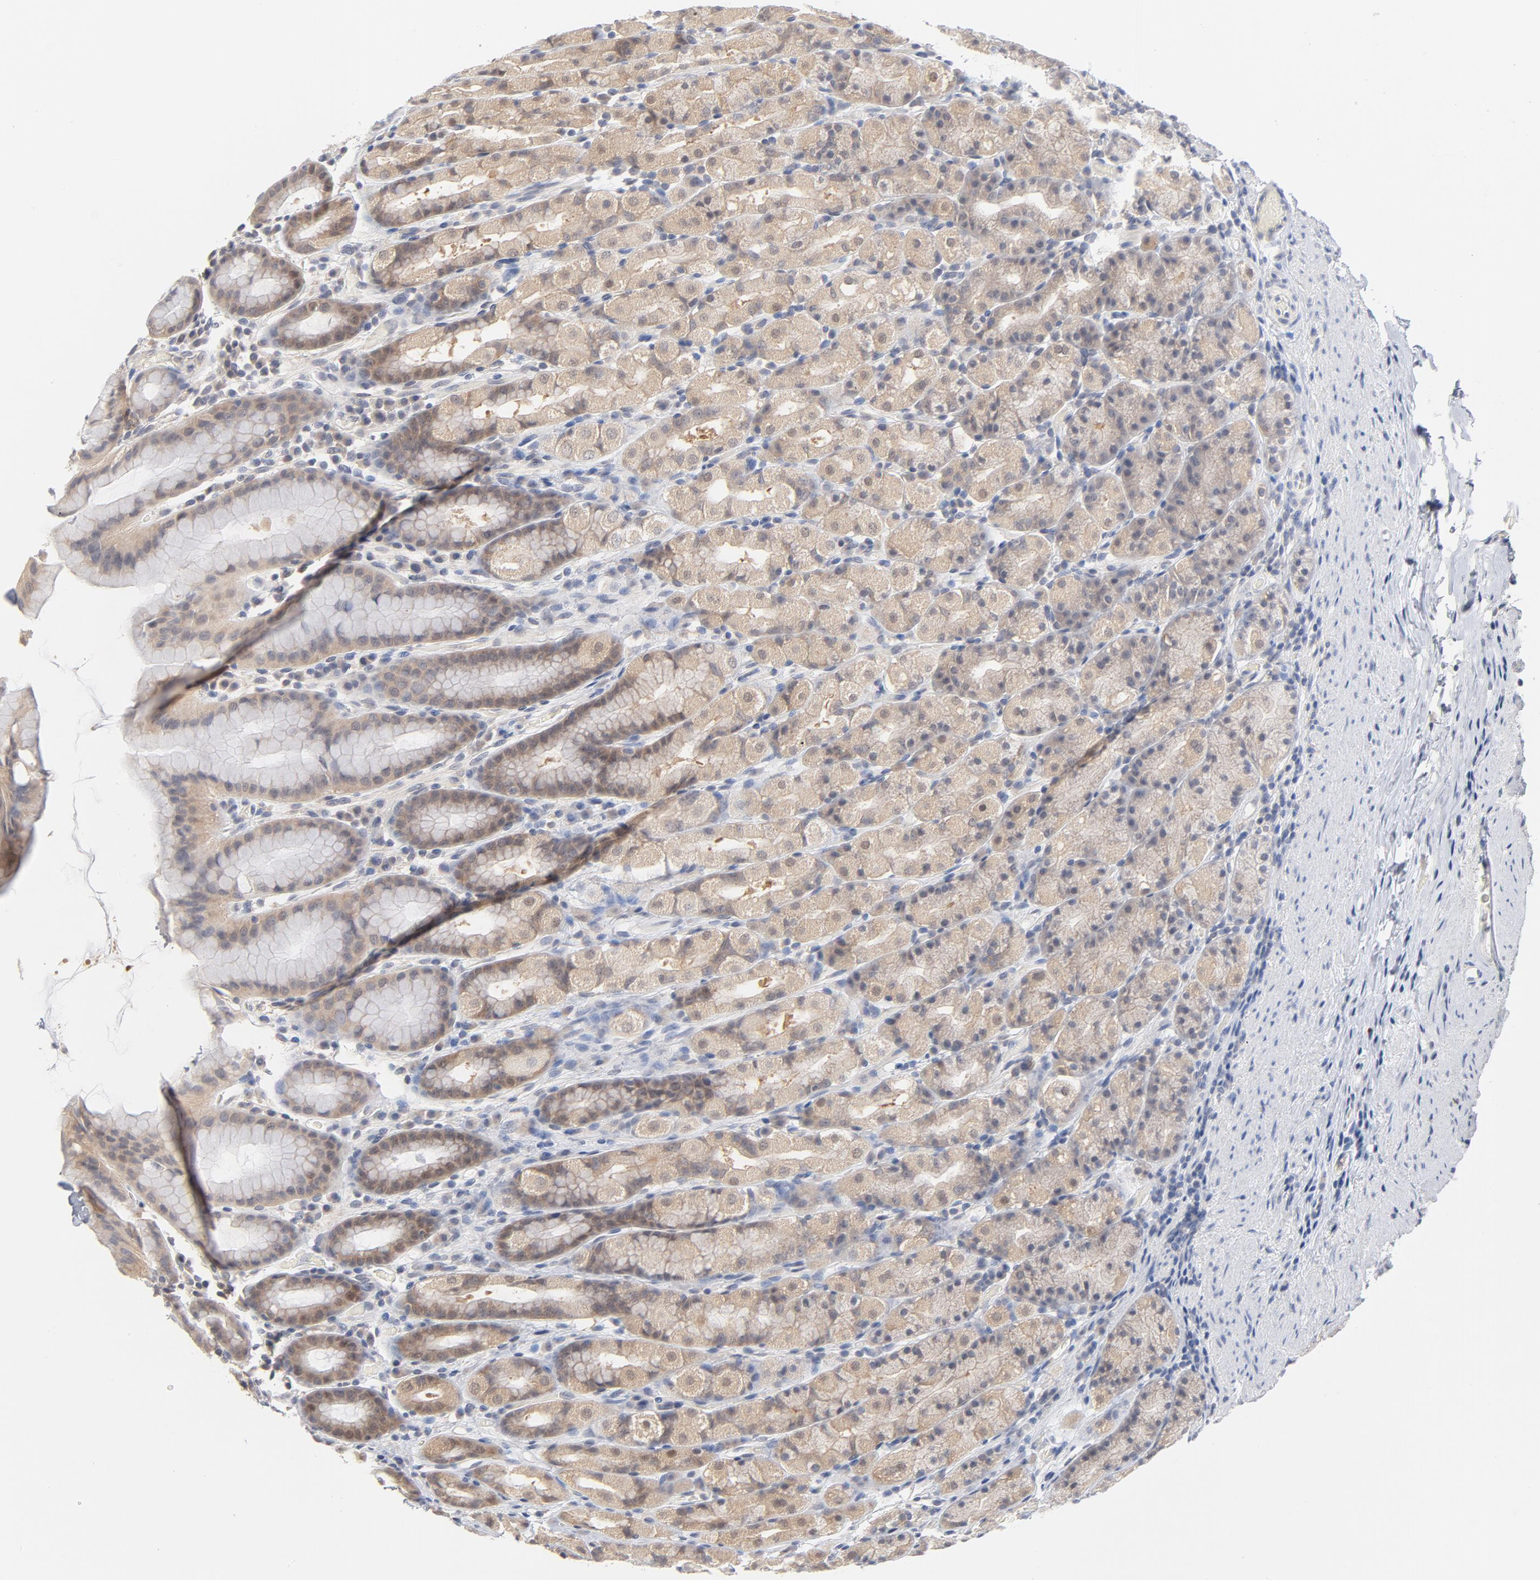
{"staining": {"intensity": "weak", "quantity": "25%-75%", "location": "cytoplasmic/membranous"}, "tissue": "stomach", "cell_type": "Glandular cells", "image_type": "normal", "snomed": [{"axis": "morphology", "description": "Normal tissue, NOS"}, {"axis": "topography", "description": "Stomach, upper"}], "caption": "IHC (DAB (3,3'-diaminobenzidine)) staining of normal stomach demonstrates weak cytoplasmic/membranous protein expression in approximately 25%-75% of glandular cells. (DAB = brown stain, brightfield microscopy at high magnification).", "gene": "UBL4A", "patient": {"sex": "male", "age": 68}}